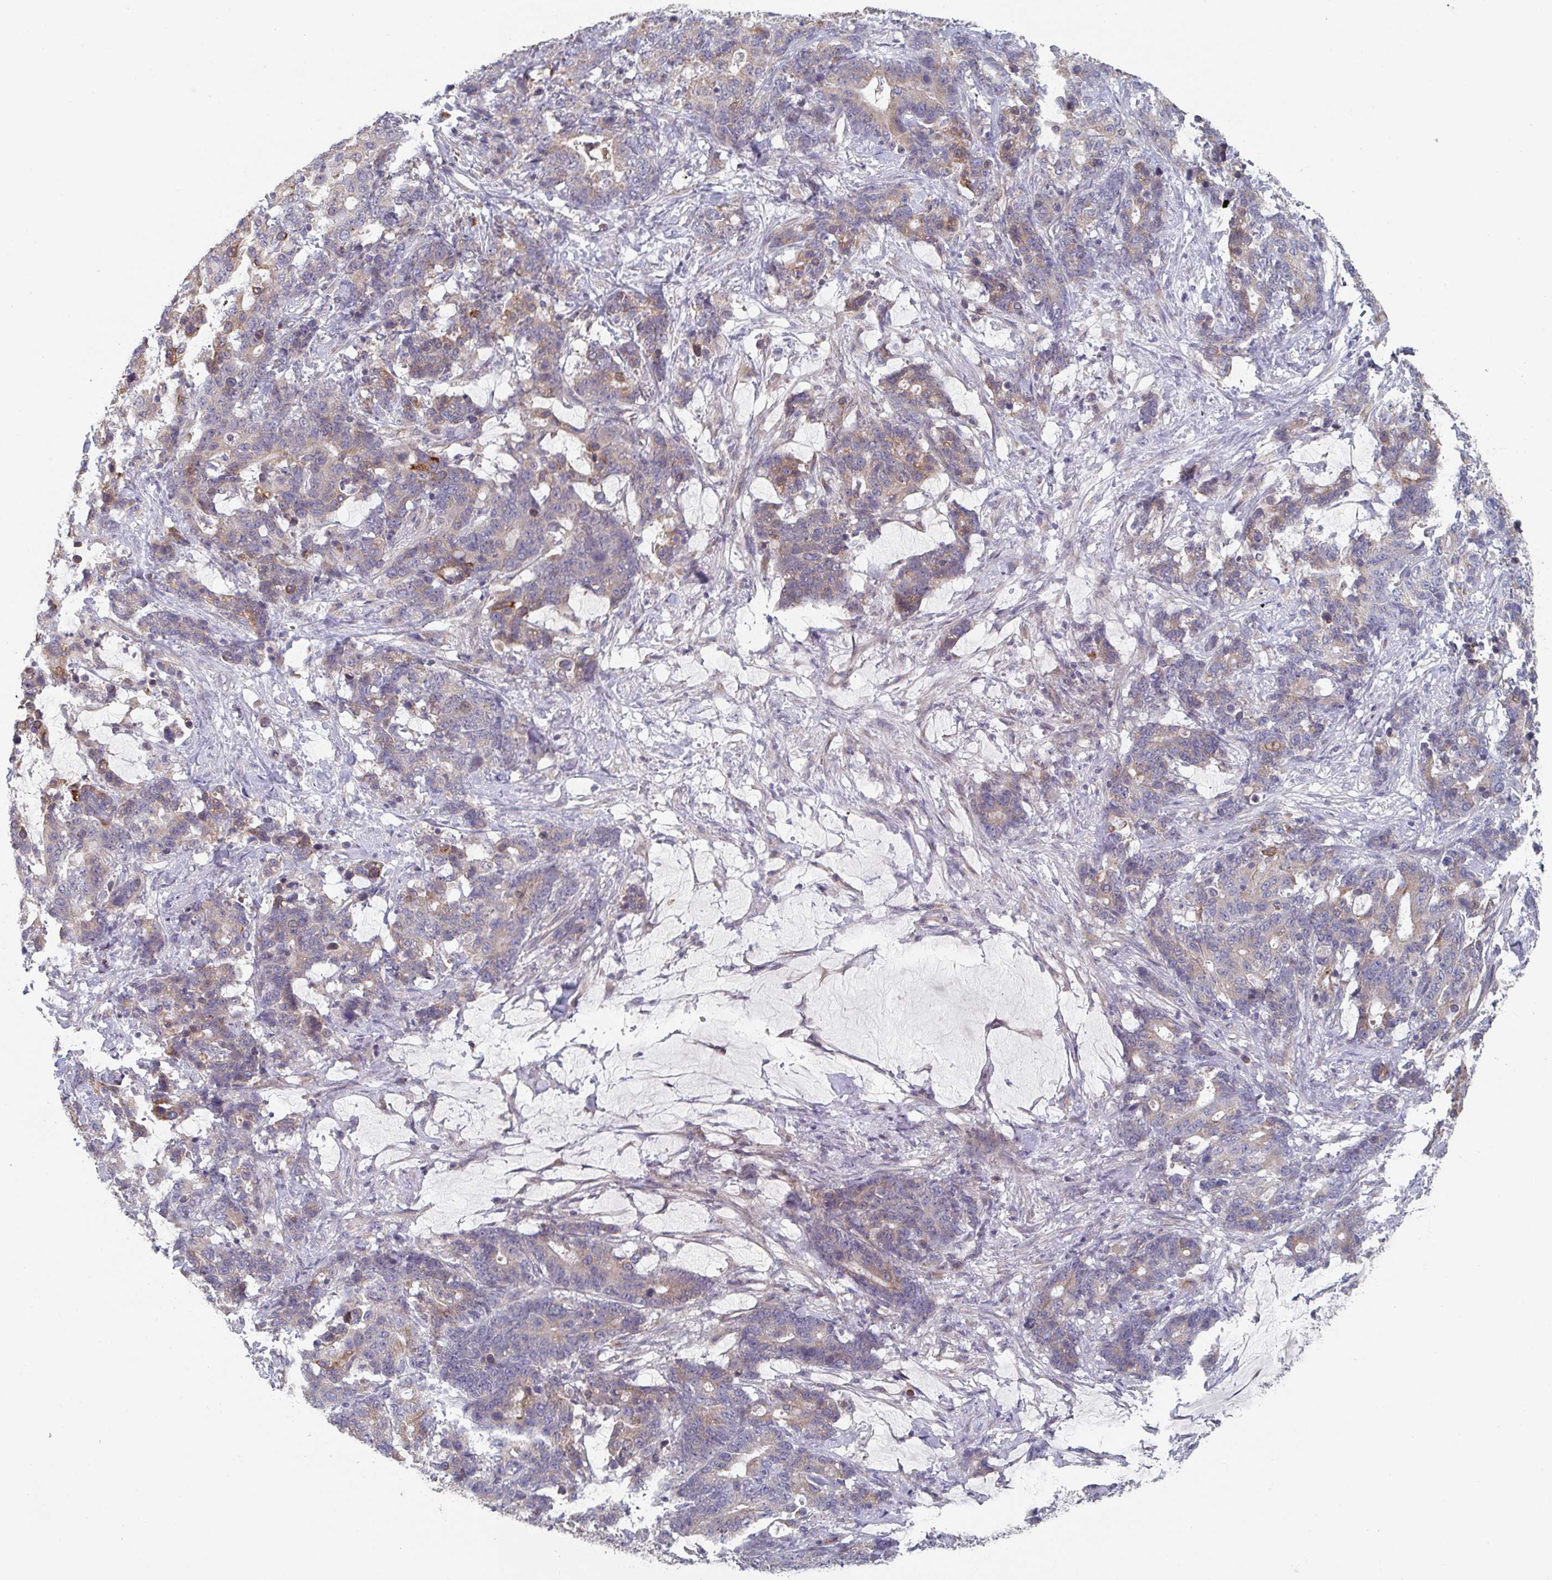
{"staining": {"intensity": "moderate", "quantity": "<25%", "location": "cytoplasmic/membranous"}, "tissue": "stomach cancer", "cell_type": "Tumor cells", "image_type": "cancer", "snomed": [{"axis": "morphology", "description": "Normal tissue, NOS"}, {"axis": "morphology", "description": "Adenocarcinoma, NOS"}, {"axis": "topography", "description": "Stomach"}], "caption": "Protein staining by immunohistochemistry demonstrates moderate cytoplasmic/membranous staining in about <25% of tumor cells in stomach adenocarcinoma.", "gene": "ELOVL1", "patient": {"sex": "female", "age": 64}}